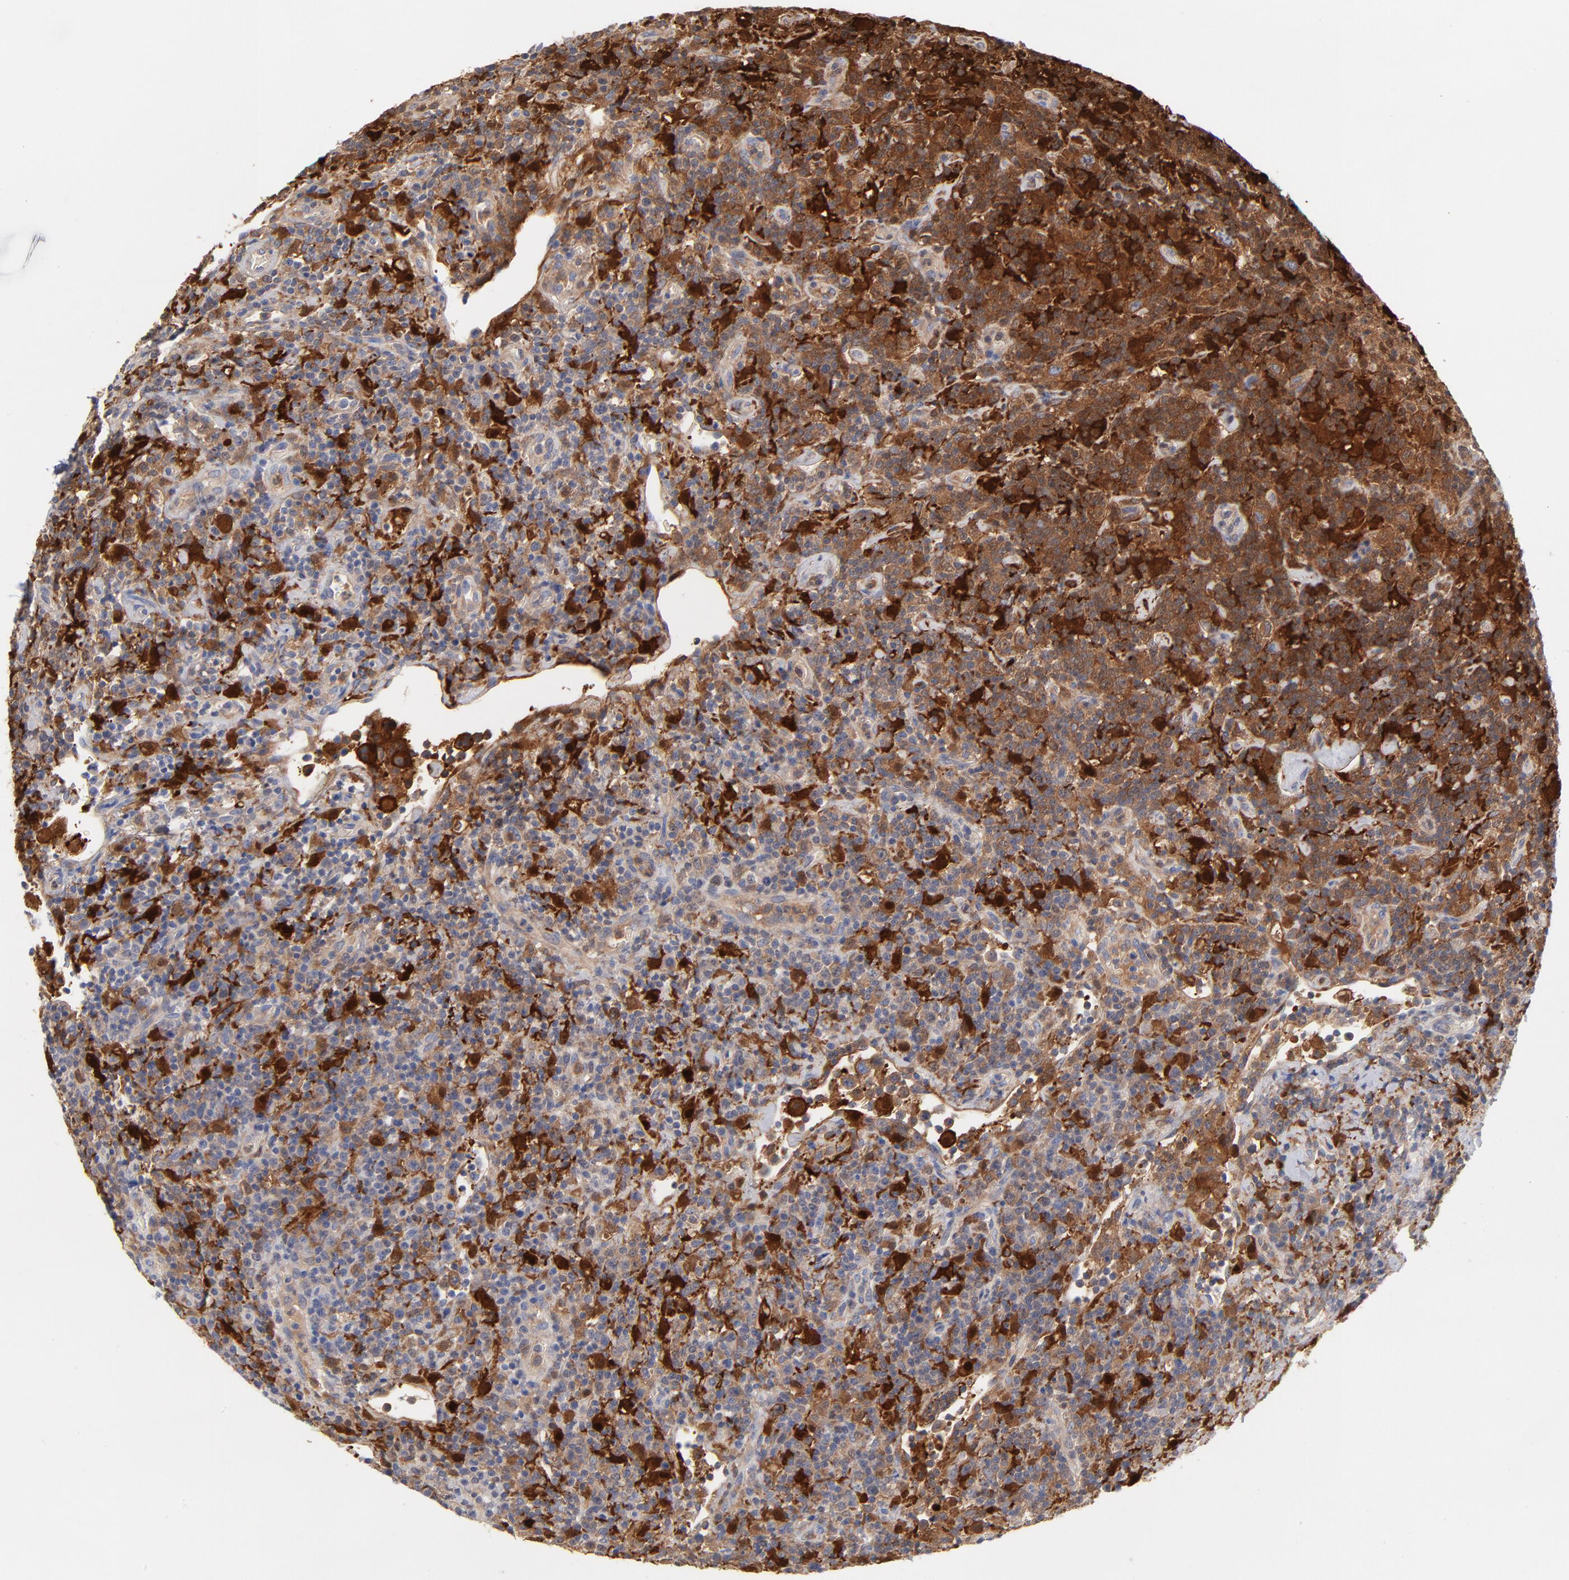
{"staining": {"intensity": "negative", "quantity": "none", "location": "none"}, "tissue": "lymphoma", "cell_type": "Tumor cells", "image_type": "cancer", "snomed": [{"axis": "morphology", "description": "Hodgkin's disease, NOS"}, {"axis": "topography", "description": "Lymph node"}], "caption": "Tumor cells show no significant positivity in lymphoma. The staining is performed using DAB brown chromogen with nuclei counter-stained in using hematoxylin.", "gene": "IFIT2", "patient": {"sex": "male", "age": 65}}